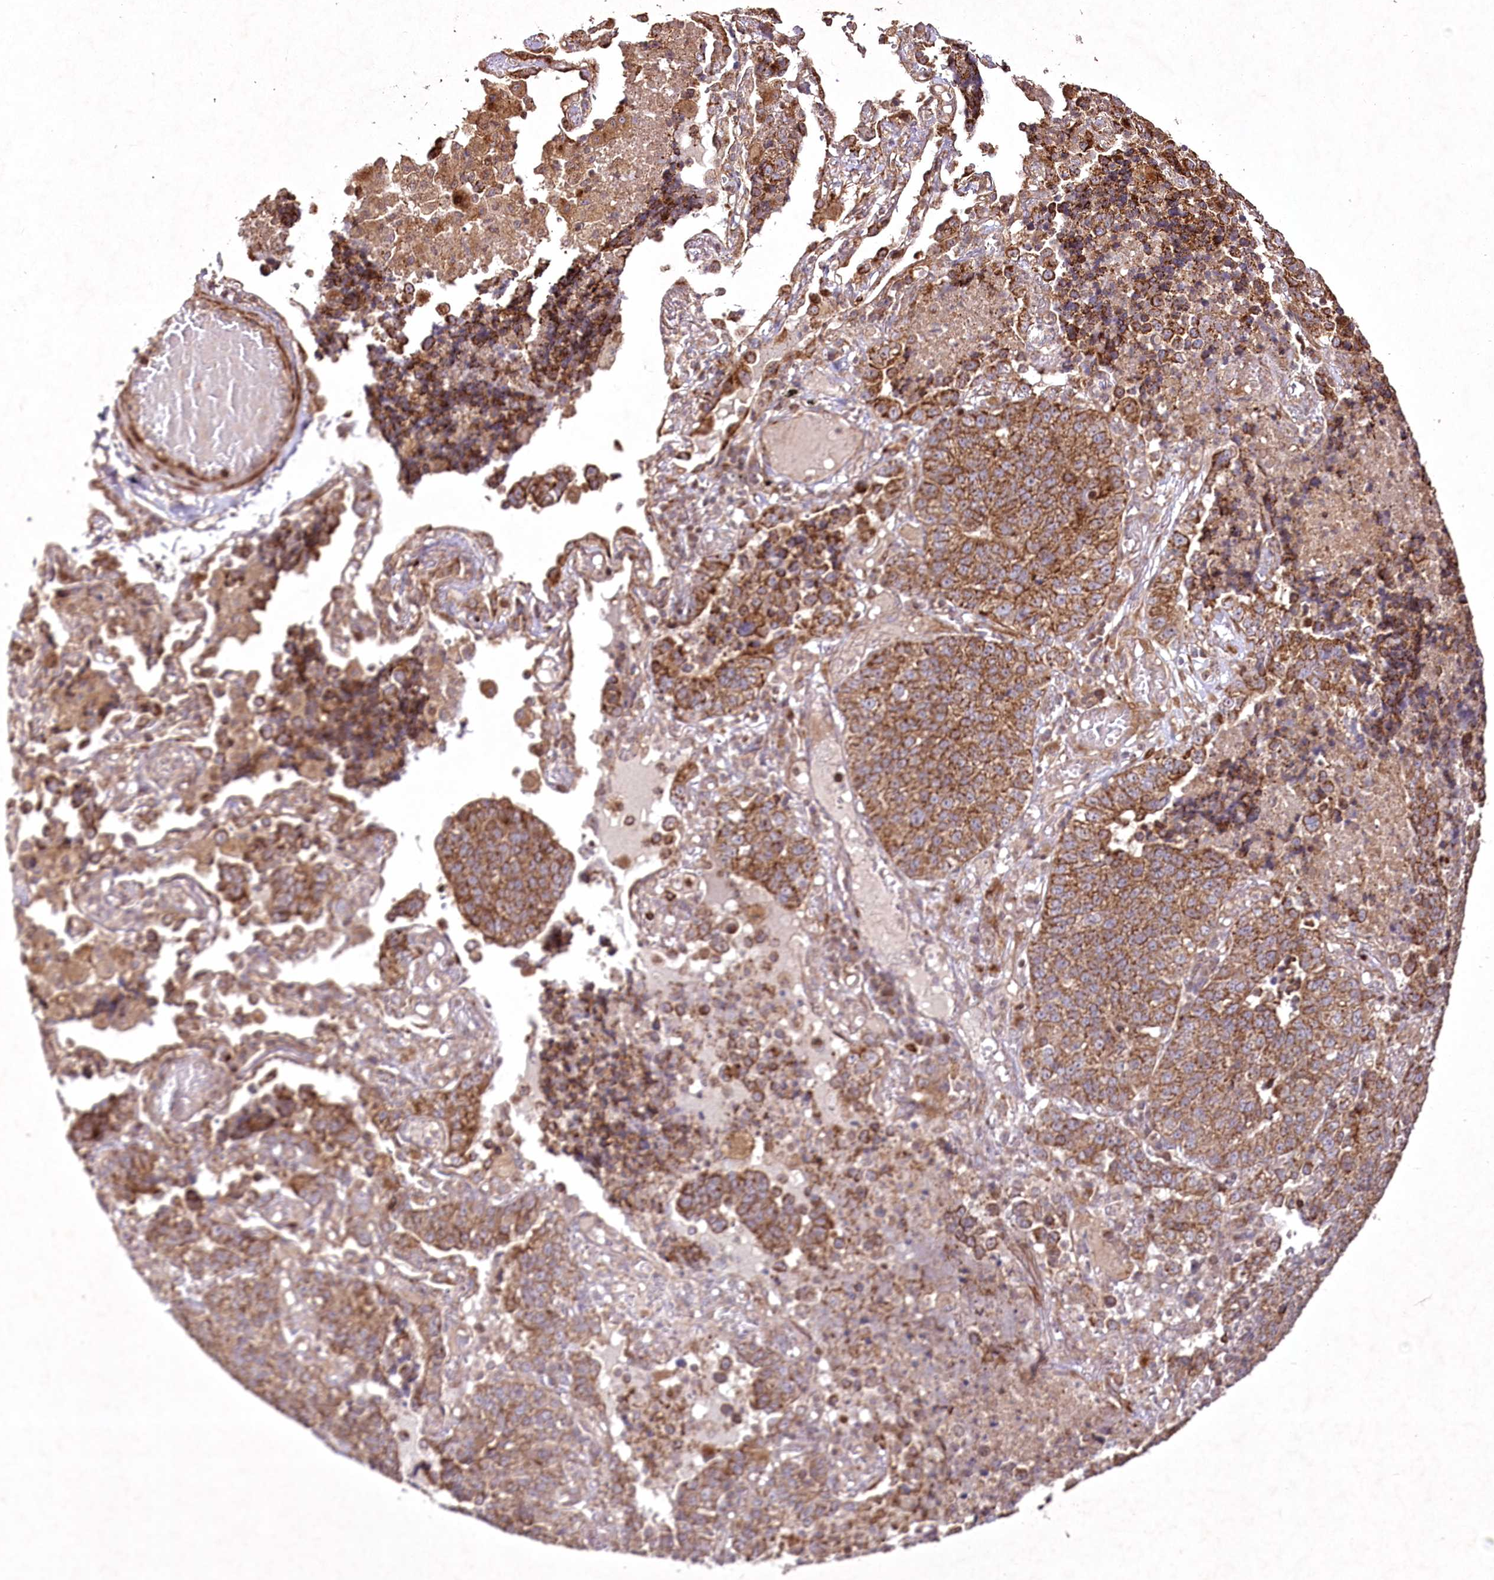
{"staining": {"intensity": "moderate", "quantity": ">75%", "location": "cytoplasmic/membranous"}, "tissue": "lung cancer", "cell_type": "Tumor cells", "image_type": "cancer", "snomed": [{"axis": "morphology", "description": "Adenocarcinoma, NOS"}, {"axis": "topography", "description": "Lung"}], "caption": "A brown stain highlights moderate cytoplasmic/membranous positivity of a protein in lung cancer tumor cells.", "gene": "PSTK", "patient": {"sex": "male", "age": 49}}